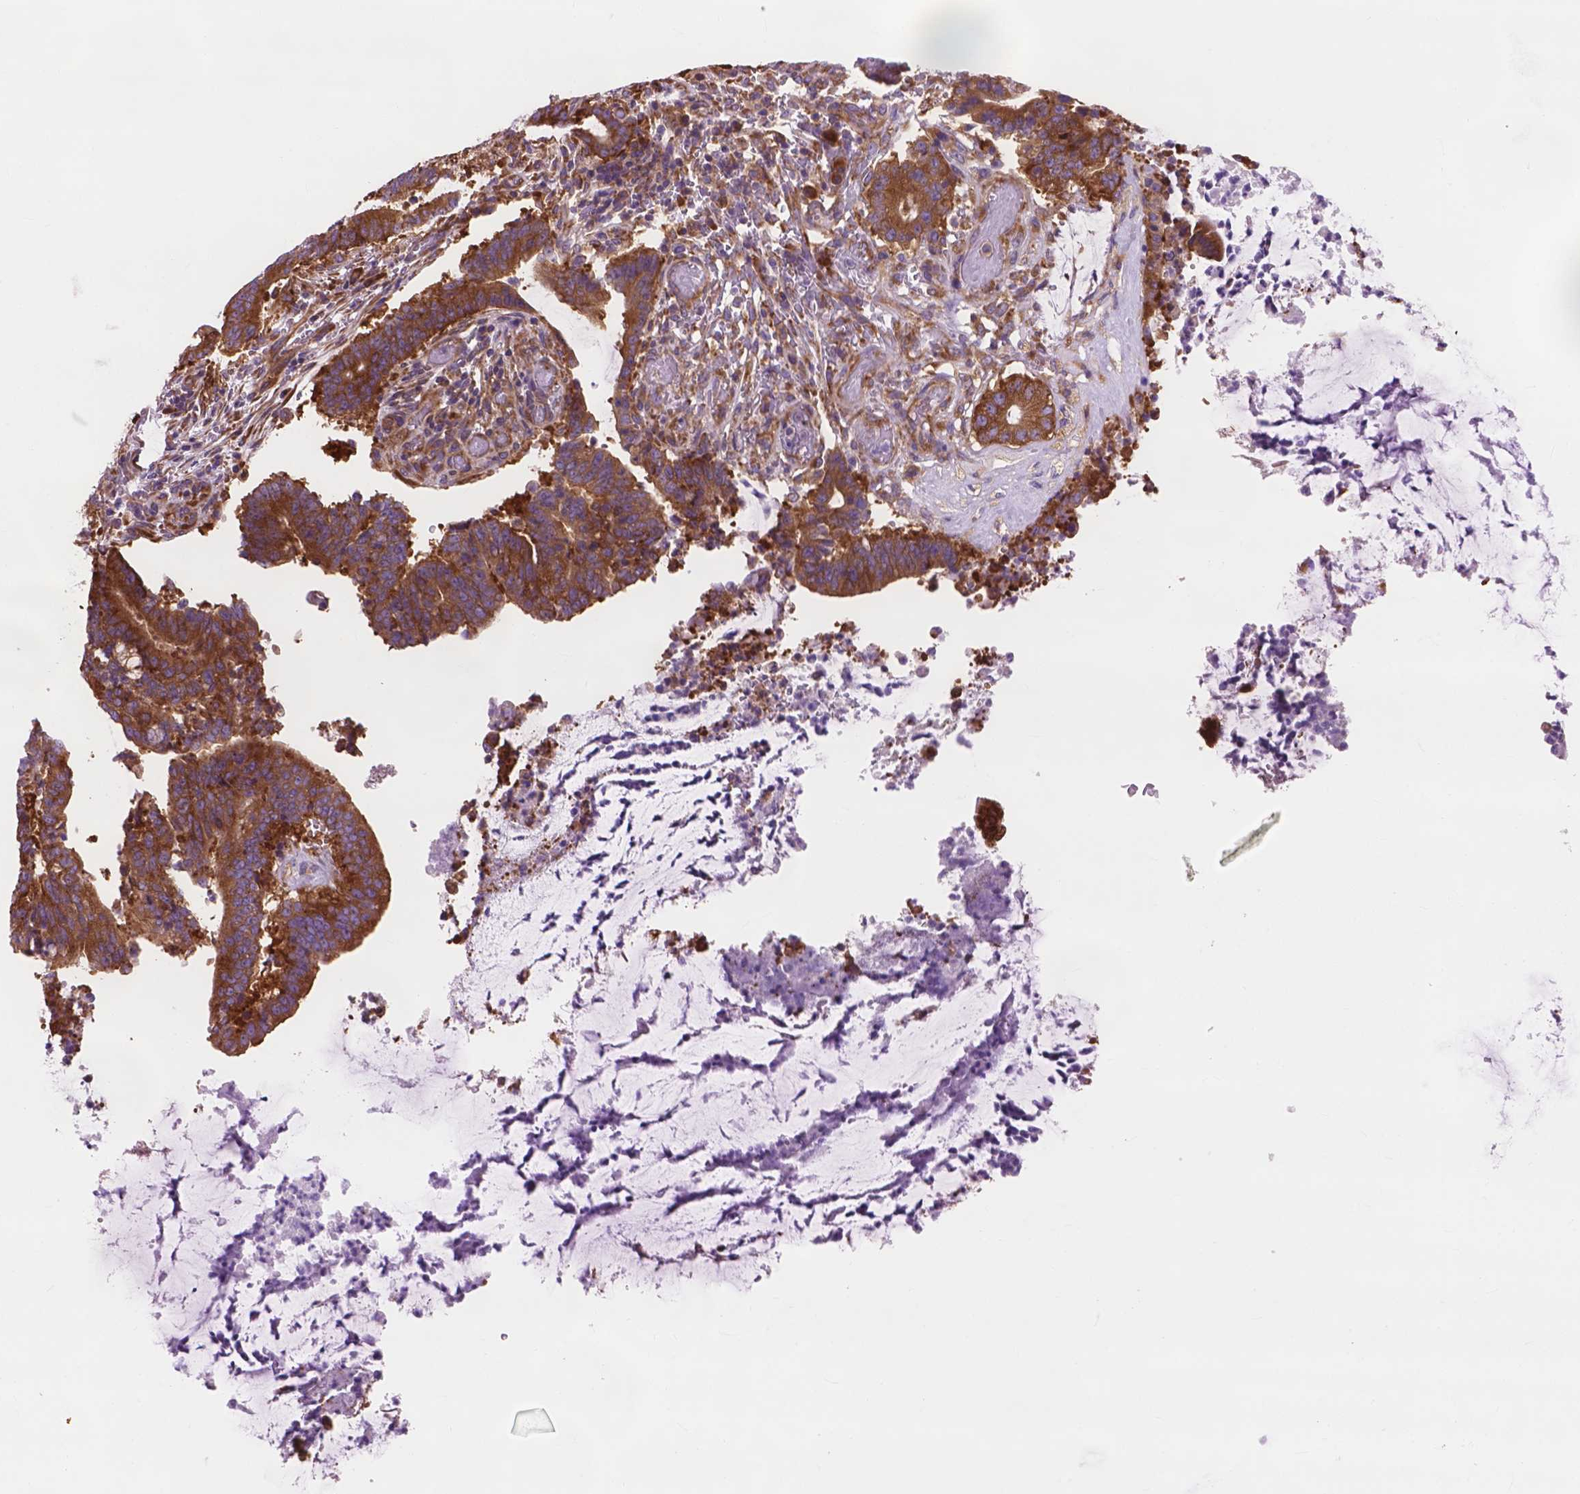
{"staining": {"intensity": "strong", "quantity": ">75%", "location": "cytoplasmic/membranous"}, "tissue": "colorectal cancer", "cell_type": "Tumor cells", "image_type": "cancer", "snomed": [{"axis": "morphology", "description": "Adenocarcinoma, NOS"}, {"axis": "topography", "description": "Colon"}], "caption": "Strong cytoplasmic/membranous positivity for a protein is present in approximately >75% of tumor cells of adenocarcinoma (colorectal) using immunohistochemistry.", "gene": "RPL37A", "patient": {"sex": "female", "age": 43}}